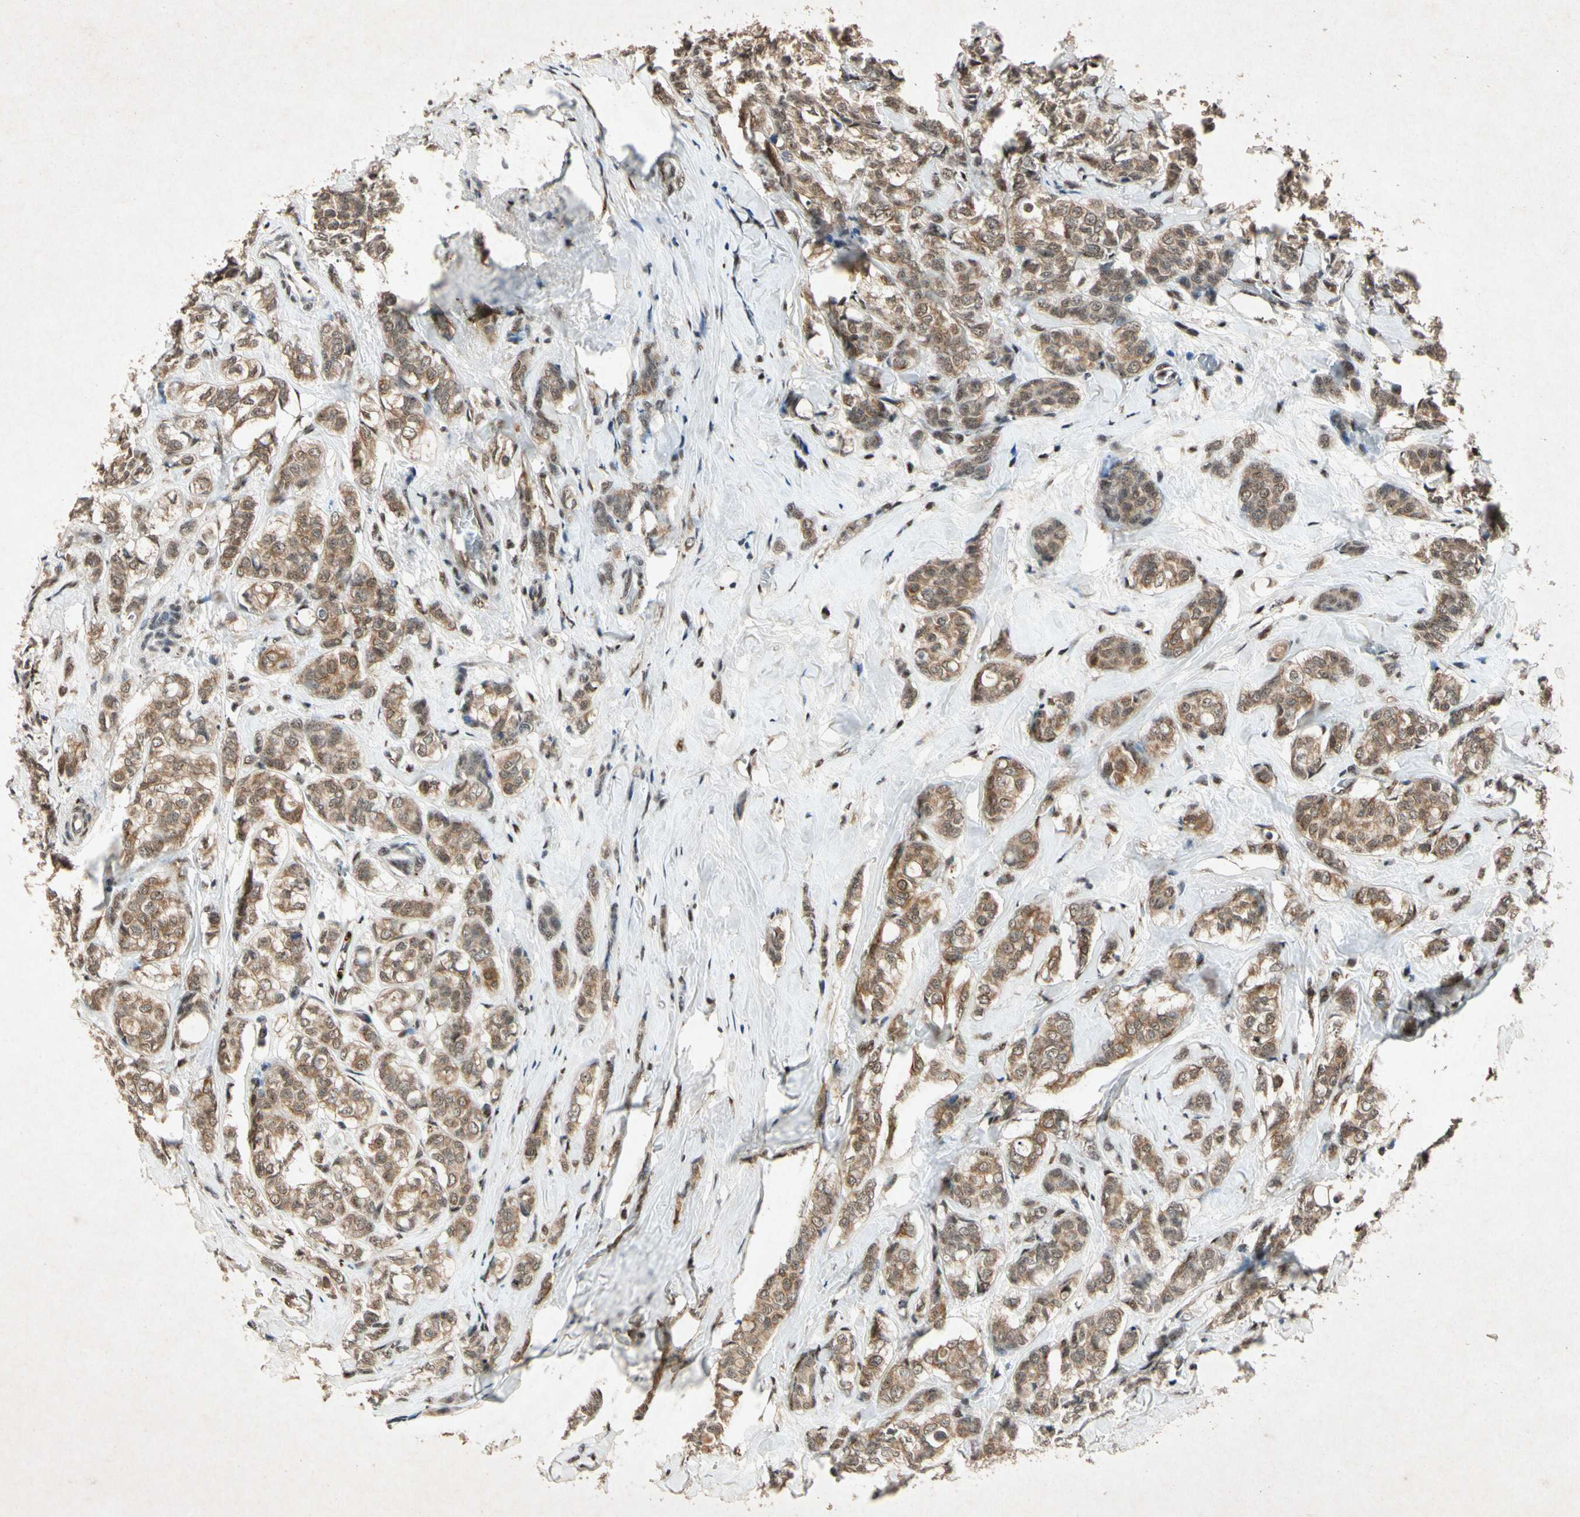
{"staining": {"intensity": "moderate", "quantity": "25%-75%", "location": "cytoplasmic/membranous,nuclear"}, "tissue": "breast cancer", "cell_type": "Tumor cells", "image_type": "cancer", "snomed": [{"axis": "morphology", "description": "Lobular carcinoma"}, {"axis": "topography", "description": "Breast"}], "caption": "Lobular carcinoma (breast) stained for a protein (brown) exhibits moderate cytoplasmic/membranous and nuclear positive expression in approximately 25%-75% of tumor cells.", "gene": "PML", "patient": {"sex": "female", "age": 60}}